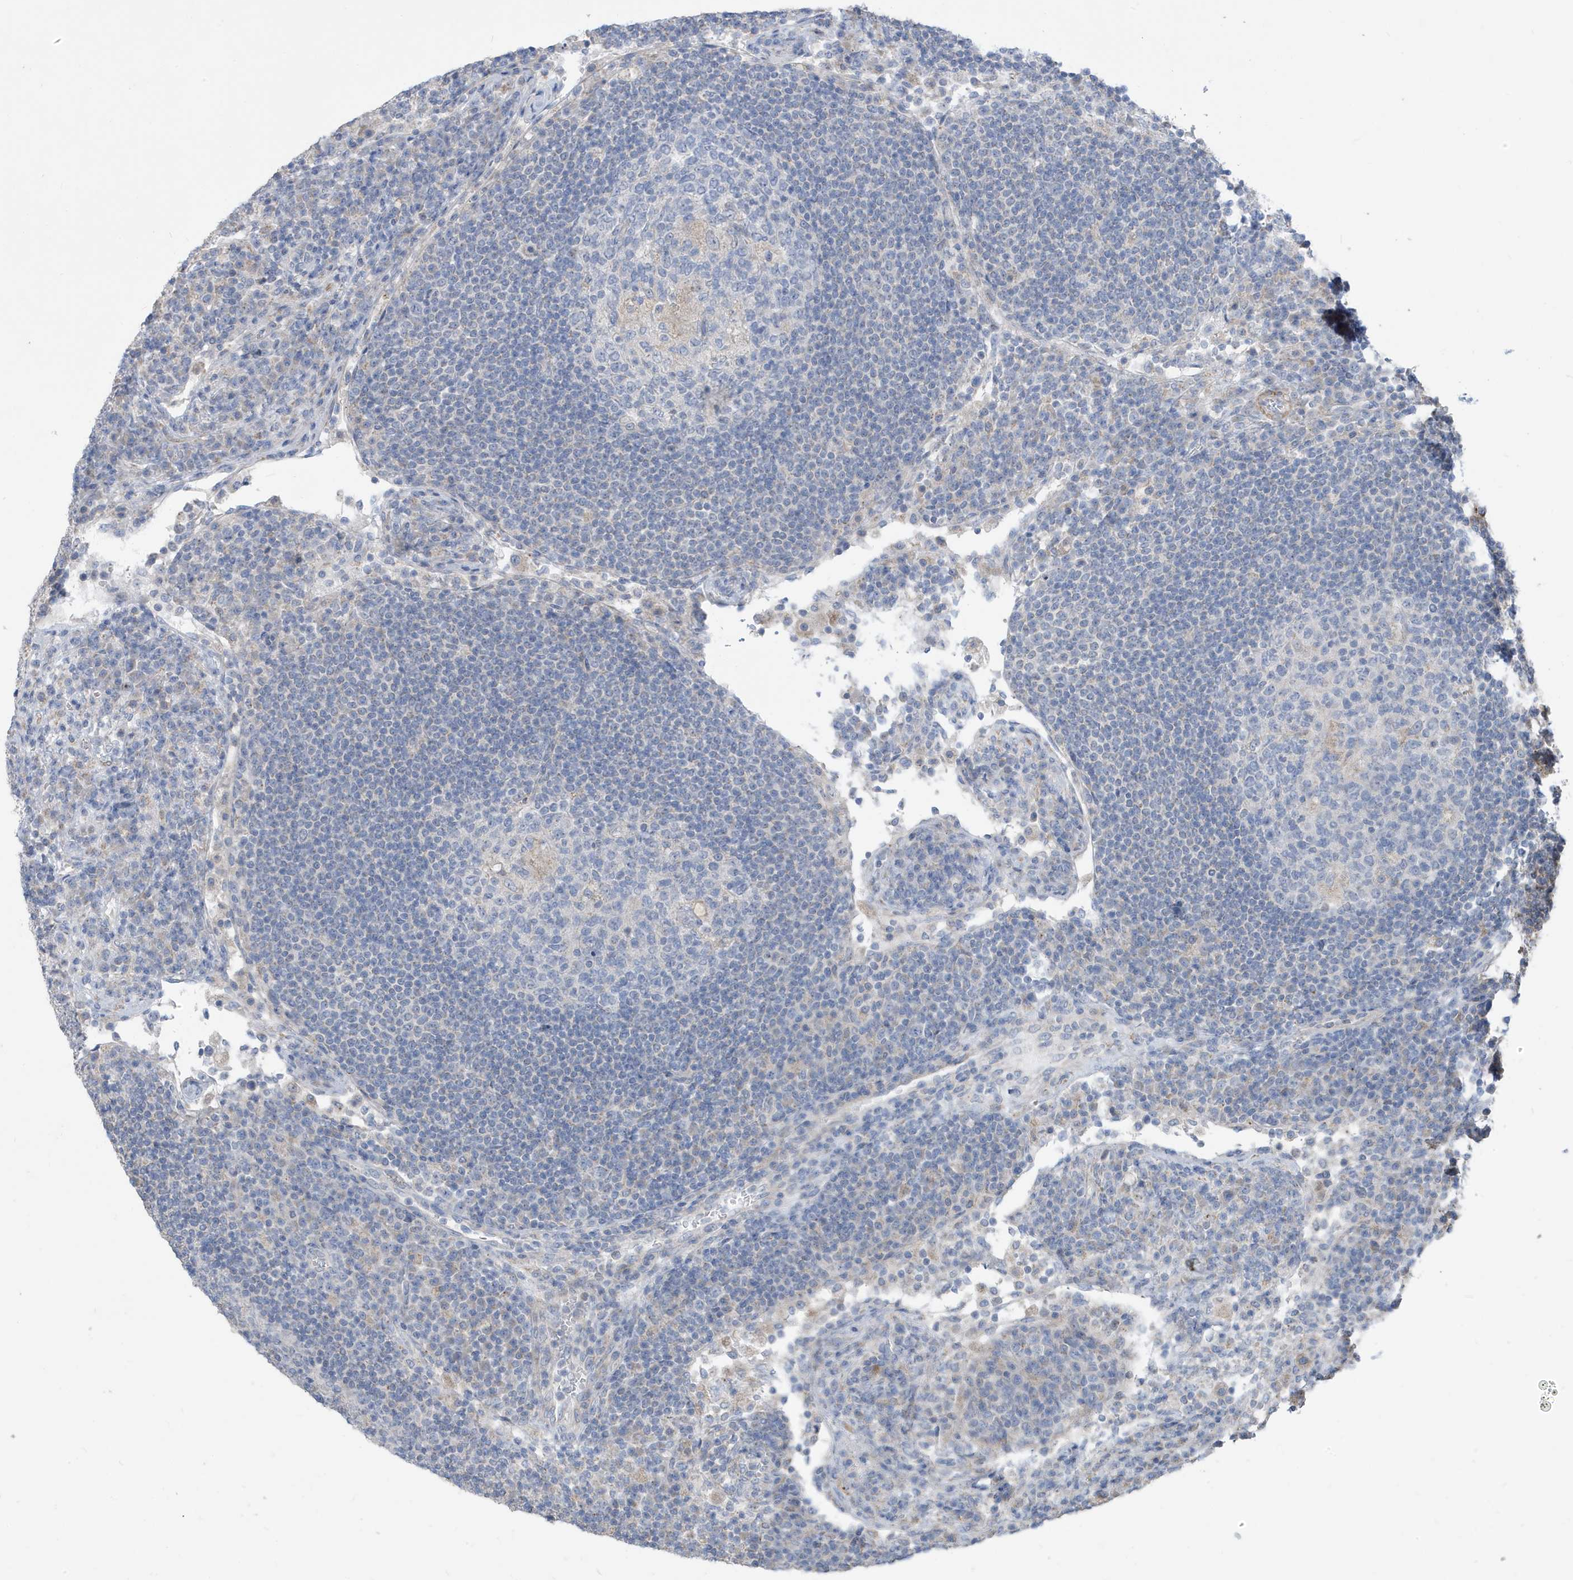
{"staining": {"intensity": "negative", "quantity": "none", "location": "none"}, "tissue": "lymph node", "cell_type": "Germinal center cells", "image_type": "normal", "snomed": [{"axis": "morphology", "description": "Normal tissue, NOS"}, {"axis": "topography", "description": "Lymph node"}], "caption": "This image is of normal lymph node stained with immunohistochemistry (IHC) to label a protein in brown with the nuclei are counter-stained blue. There is no expression in germinal center cells.", "gene": "ATP13A5", "patient": {"sex": "female", "age": 53}}